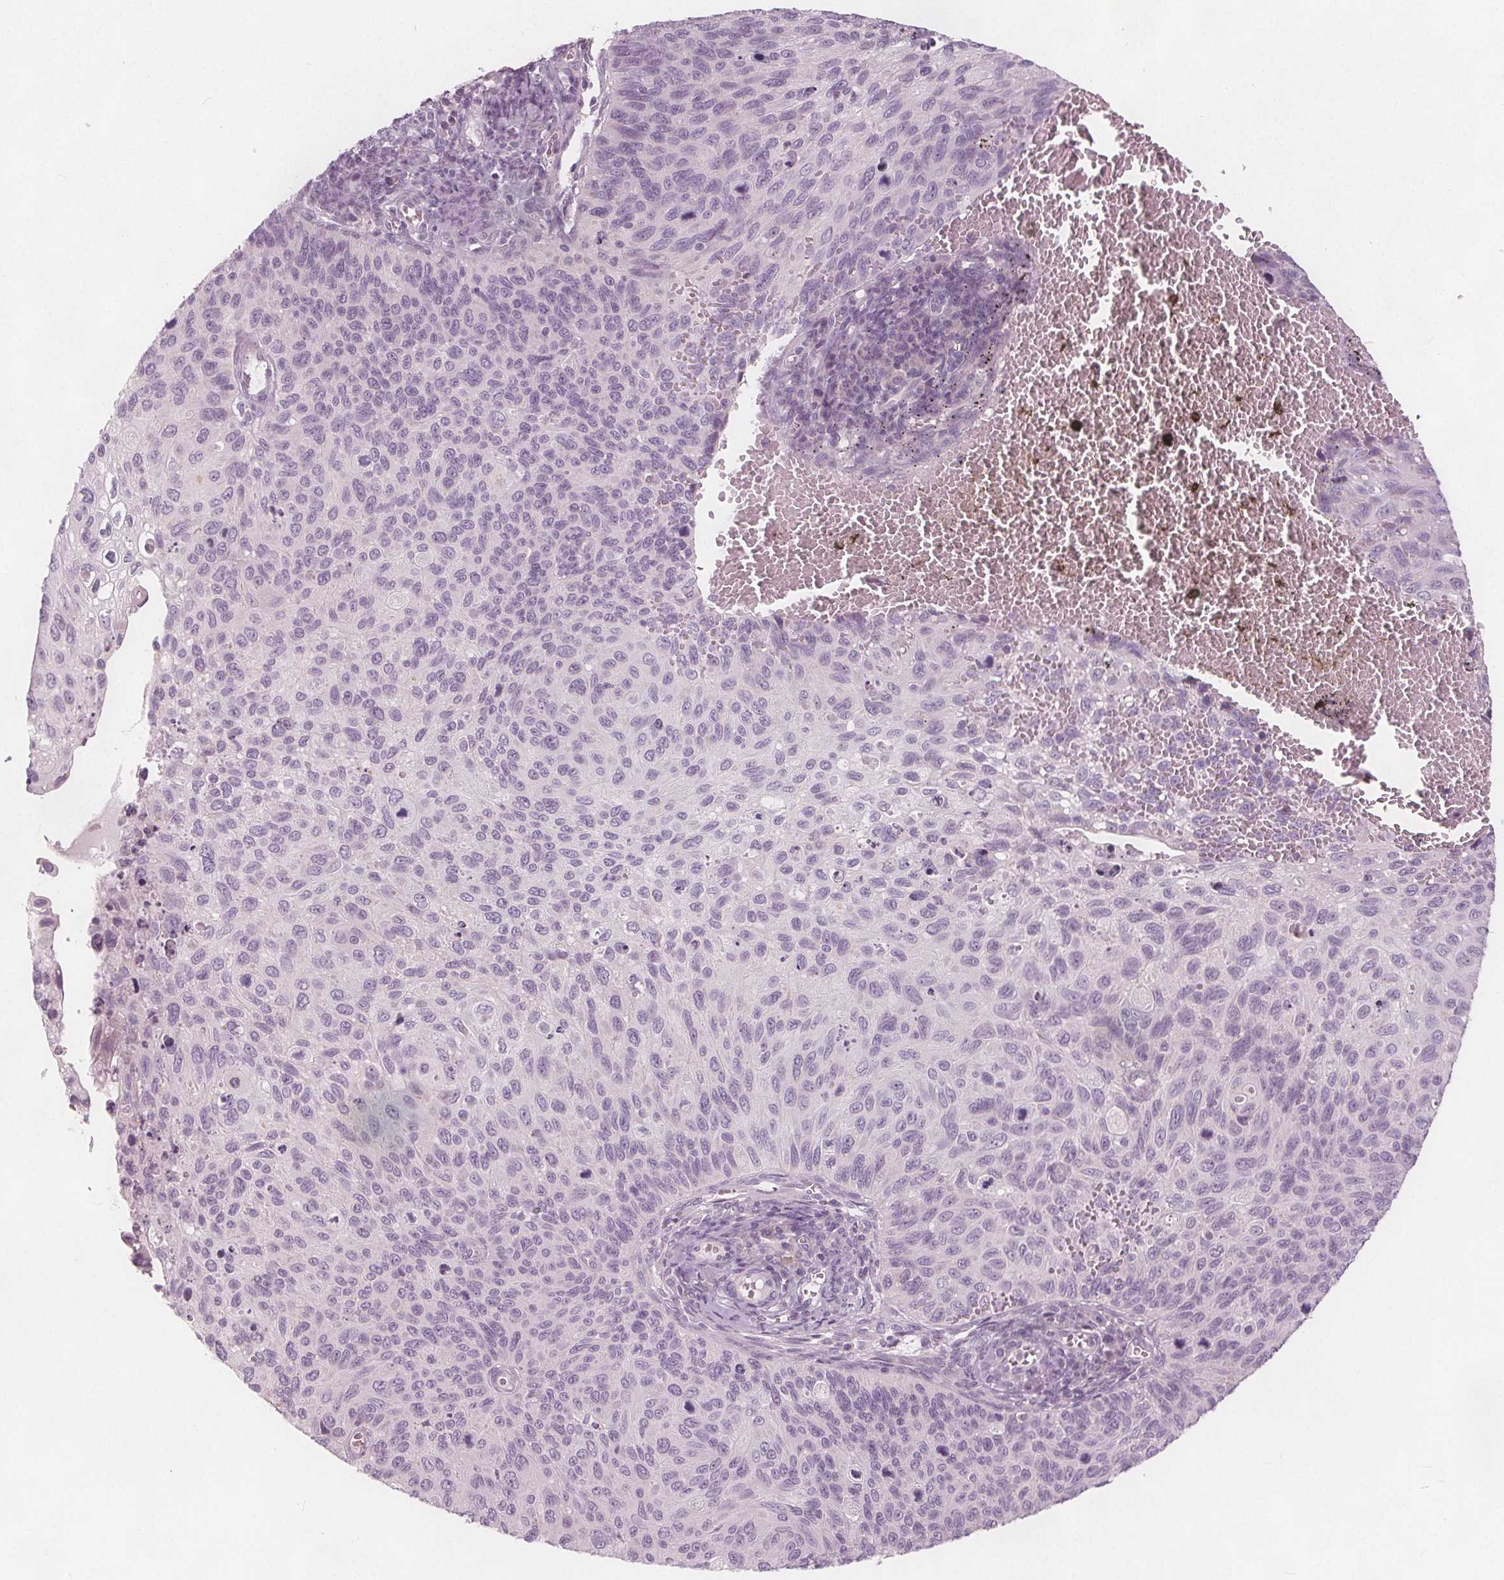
{"staining": {"intensity": "negative", "quantity": "none", "location": "none"}, "tissue": "cervical cancer", "cell_type": "Tumor cells", "image_type": "cancer", "snomed": [{"axis": "morphology", "description": "Squamous cell carcinoma, NOS"}, {"axis": "topography", "description": "Cervix"}], "caption": "This micrograph is of cervical cancer (squamous cell carcinoma) stained with IHC to label a protein in brown with the nuclei are counter-stained blue. There is no positivity in tumor cells.", "gene": "BRSK1", "patient": {"sex": "female", "age": 70}}